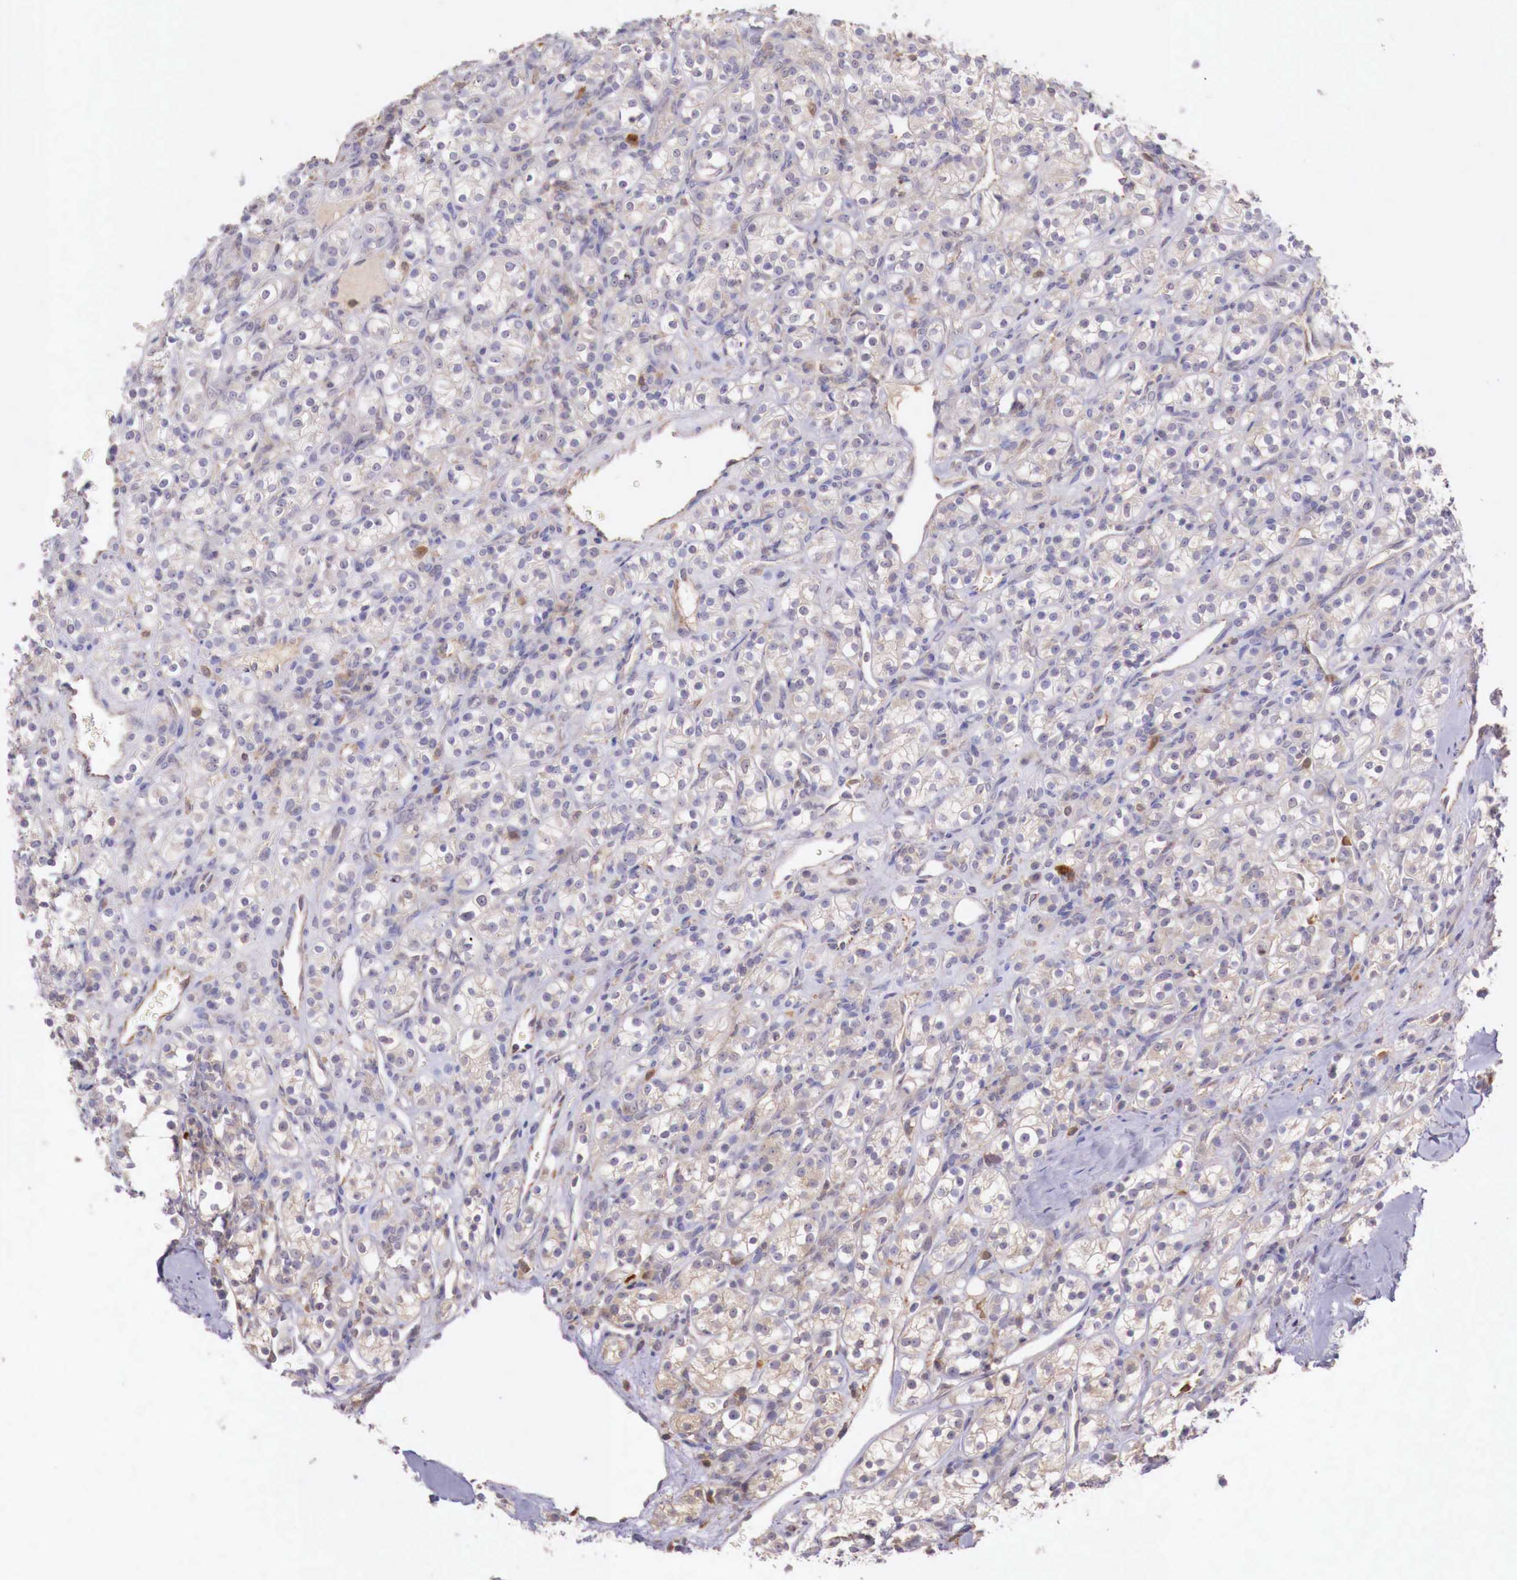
{"staining": {"intensity": "weak", "quantity": ">75%", "location": "cytoplasmic/membranous"}, "tissue": "renal cancer", "cell_type": "Tumor cells", "image_type": "cancer", "snomed": [{"axis": "morphology", "description": "Adenocarcinoma, NOS"}, {"axis": "topography", "description": "Kidney"}], "caption": "A histopathology image of renal adenocarcinoma stained for a protein demonstrates weak cytoplasmic/membranous brown staining in tumor cells. (Stains: DAB in brown, nuclei in blue, Microscopy: brightfield microscopy at high magnification).", "gene": "GAB2", "patient": {"sex": "male", "age": 77}}